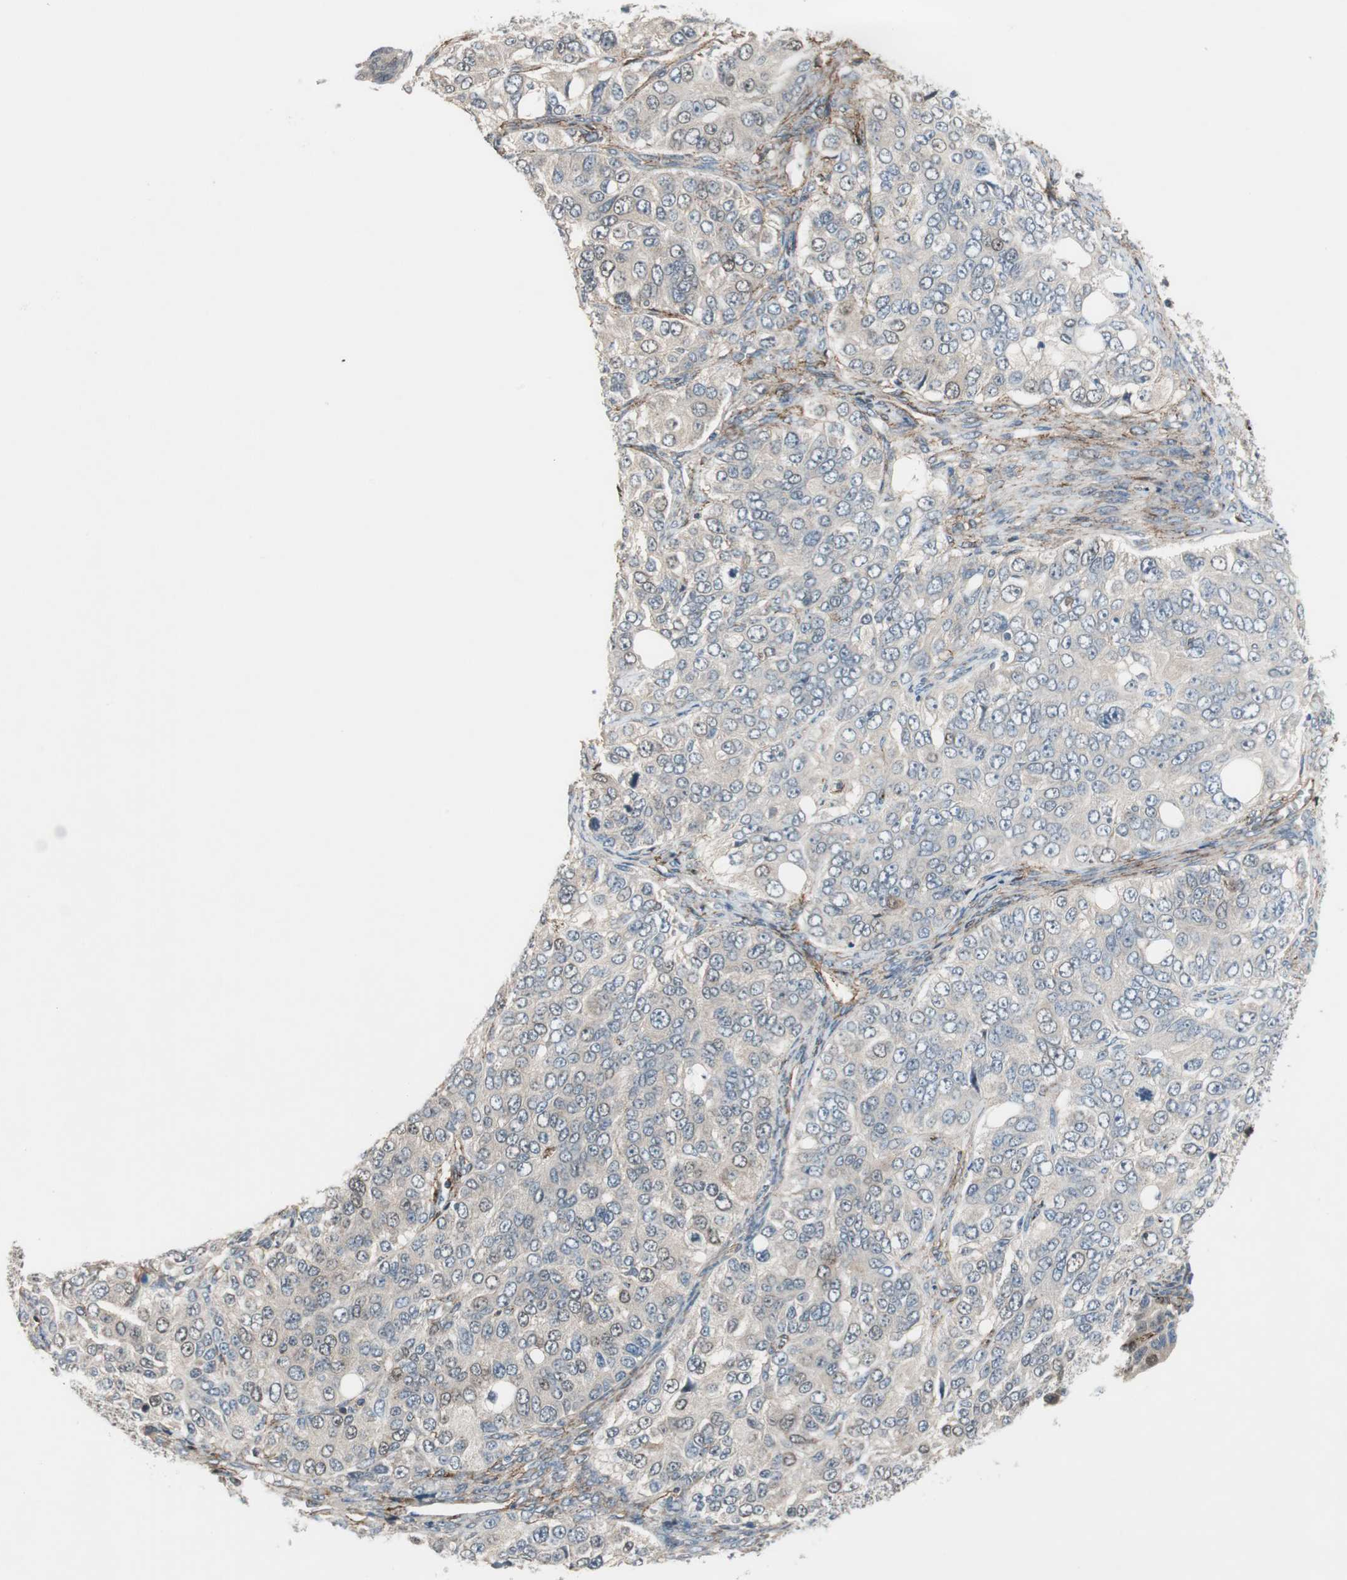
{"staining": {"intensity": "negative", "quantity": "none", "location": "none"}, "tissue": "ovarian cancer", "cell_type": "Tumor cells", "image_type": "cancer", "snomed": [{"axis": "morphology", "description": "Carcinoma, endometroid"}, {"axis": "topography", "description": "Ovary"}], "caption": "An IHC photomicrograph of ovarian endometroid carcinoma is shown. There is no staining in tumor cells of ovarian endometroid carcinoma.", "gene": "GRHL1", "patient": {"sex": "female", "age": 51}}